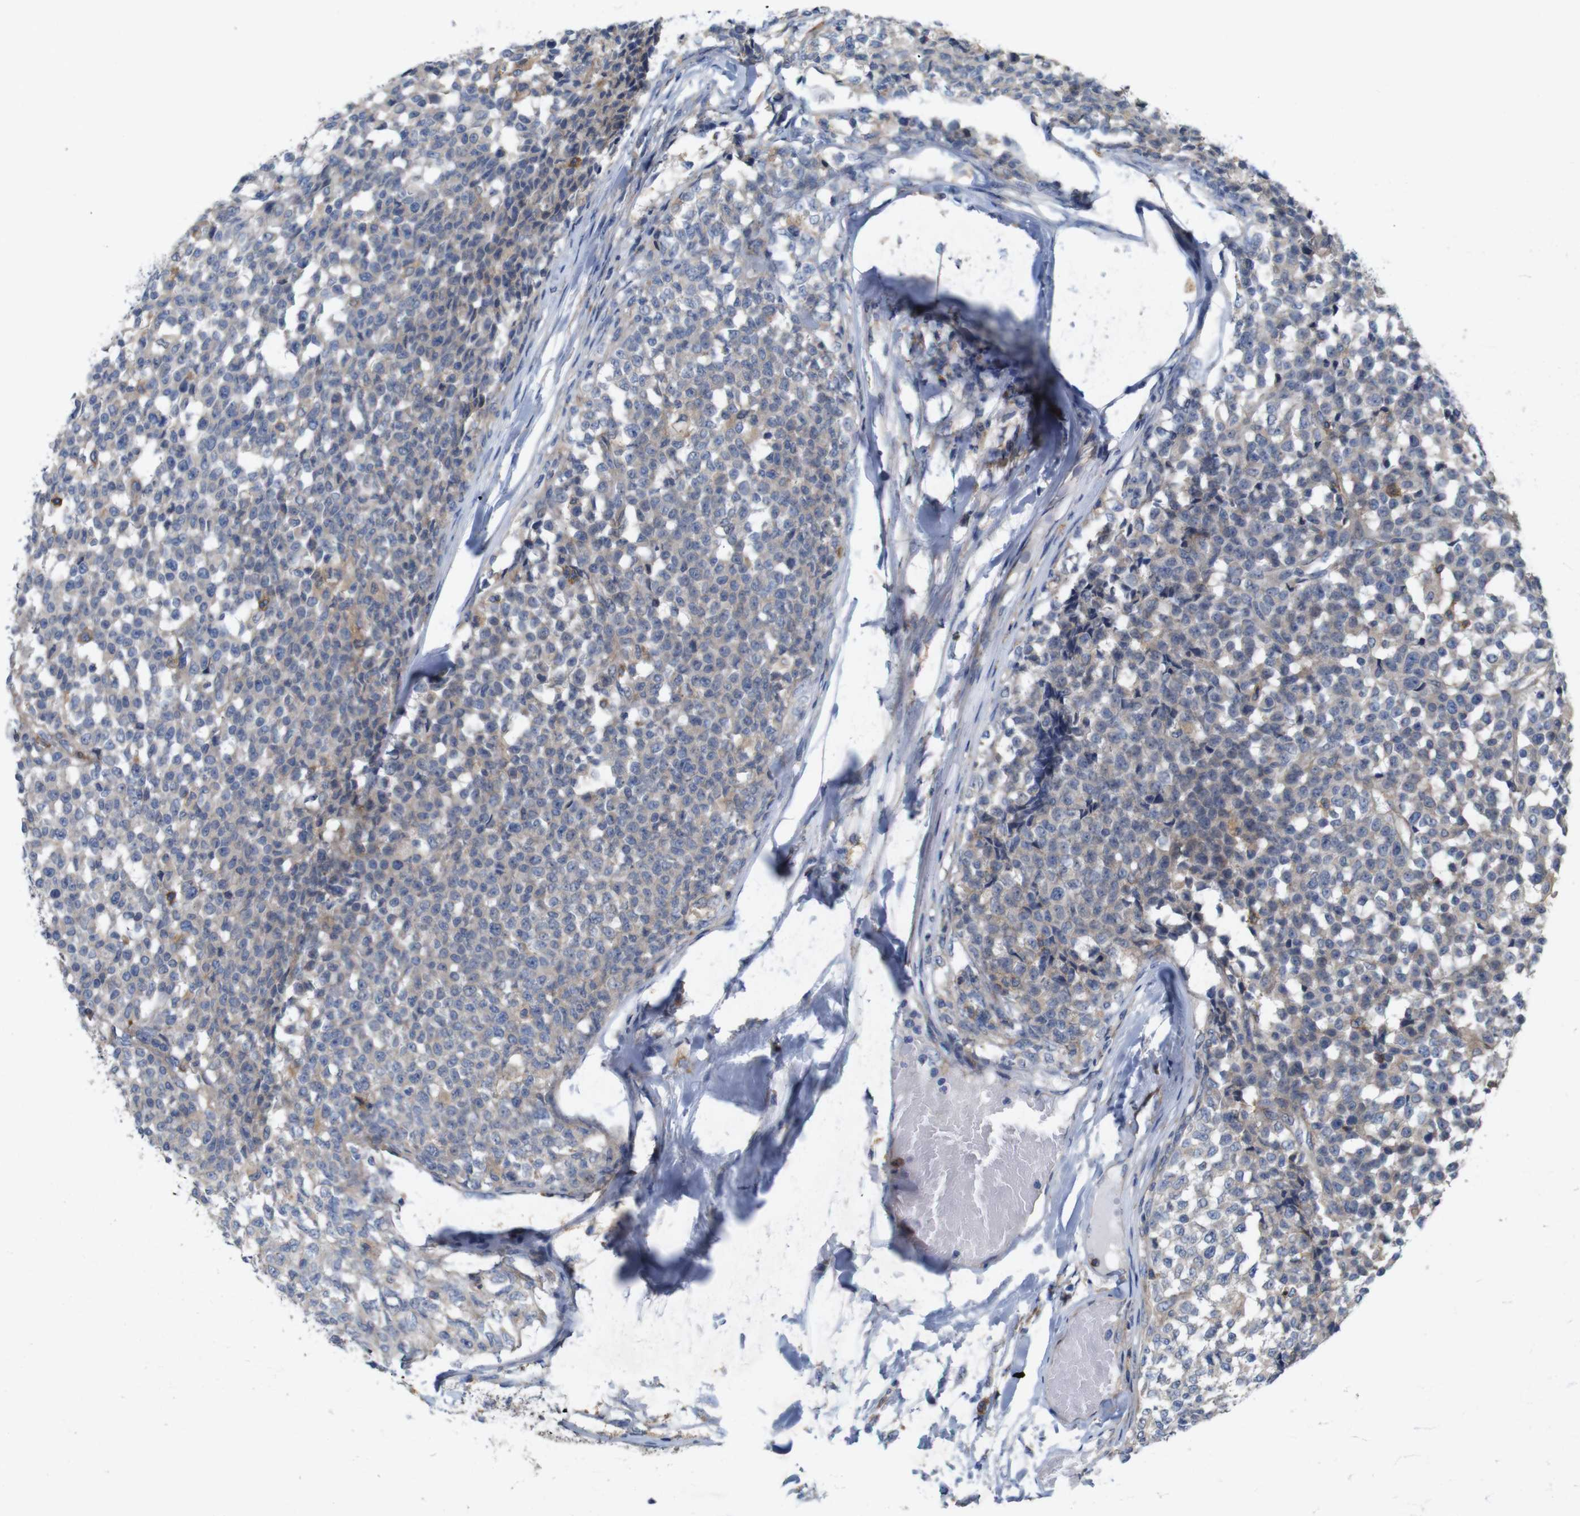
{"staining": {"intensity": "weak", "quantity": "<25%", "location": "cytoplasmic/membranous"}, "tissue": "testis cancer", "cell_type": "Tumor cells", "image_type": "cancer", "snomed": [{"axis": "morphology", "description": "Seminoma, NOS"}, {"axis": "topography", "description": "Testis"}], "caption": "Histopathology image shows no significant protein staining in tumor cells of testis seminoma. (Immunohistochemistry, brightfield microscopy, high magnification).", "gene": "SIGLEC8", "patient": {"sex": "male", "age": 59}}